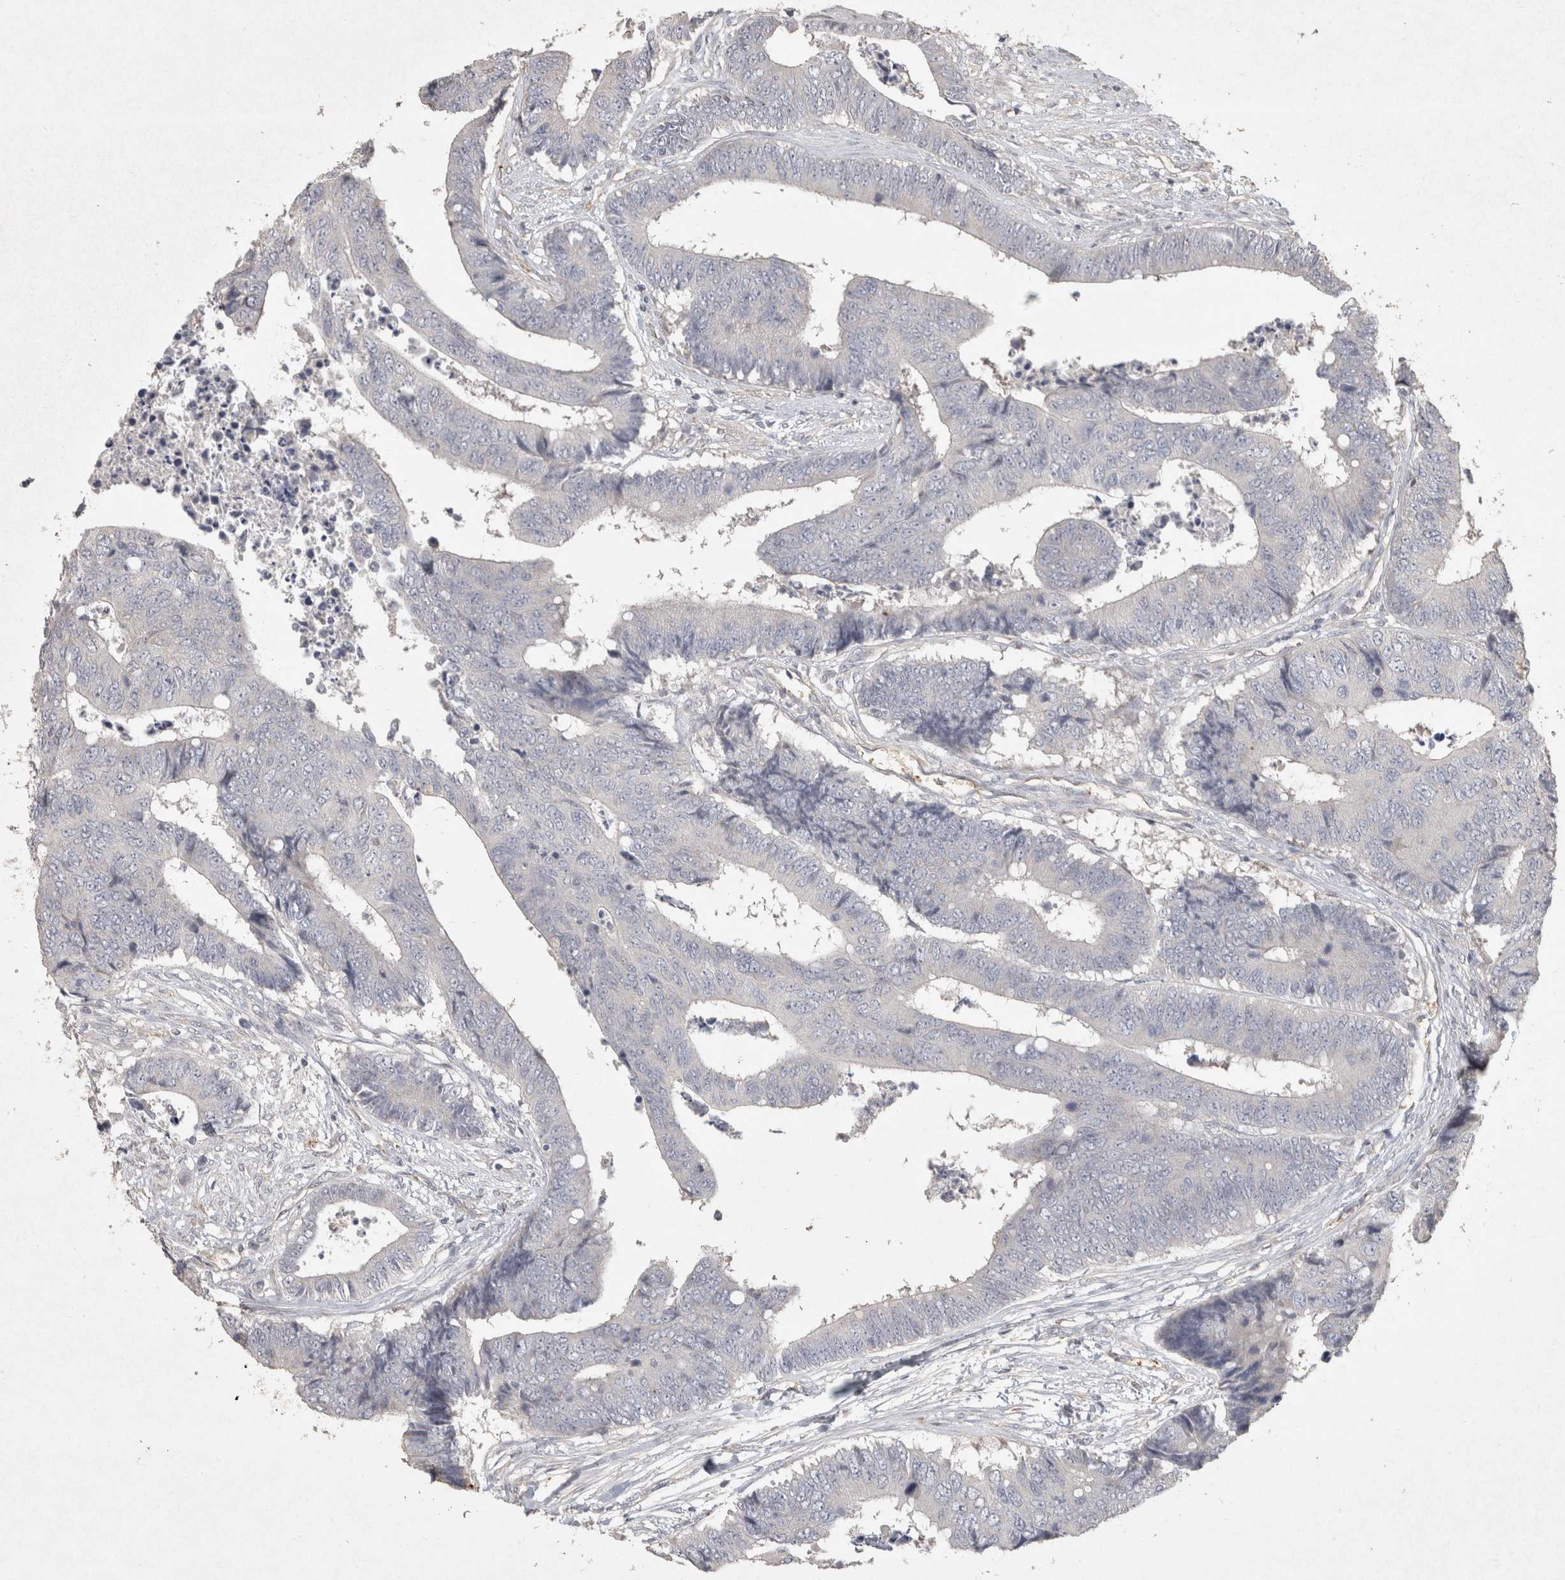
{"staining": {"intensity": "negative", "quantity": "none", "location": "none"}, "tissue": "colorectal cancer", "cell_type": "Tumor cells", "image_type": "cancer", "snomed": [{"axis": "morphology", "description": "Adenocarcinoma, NOS"}, {"axis": "topography", "description": "Rectum"}], "caption": "This is an immunohistochemistry micrograph of human colorectal cancer (adenocarcinoma). There is no staining in tumor cells.", "gene": "OSTN", "patient": {"sex": "male", "age": 84}}